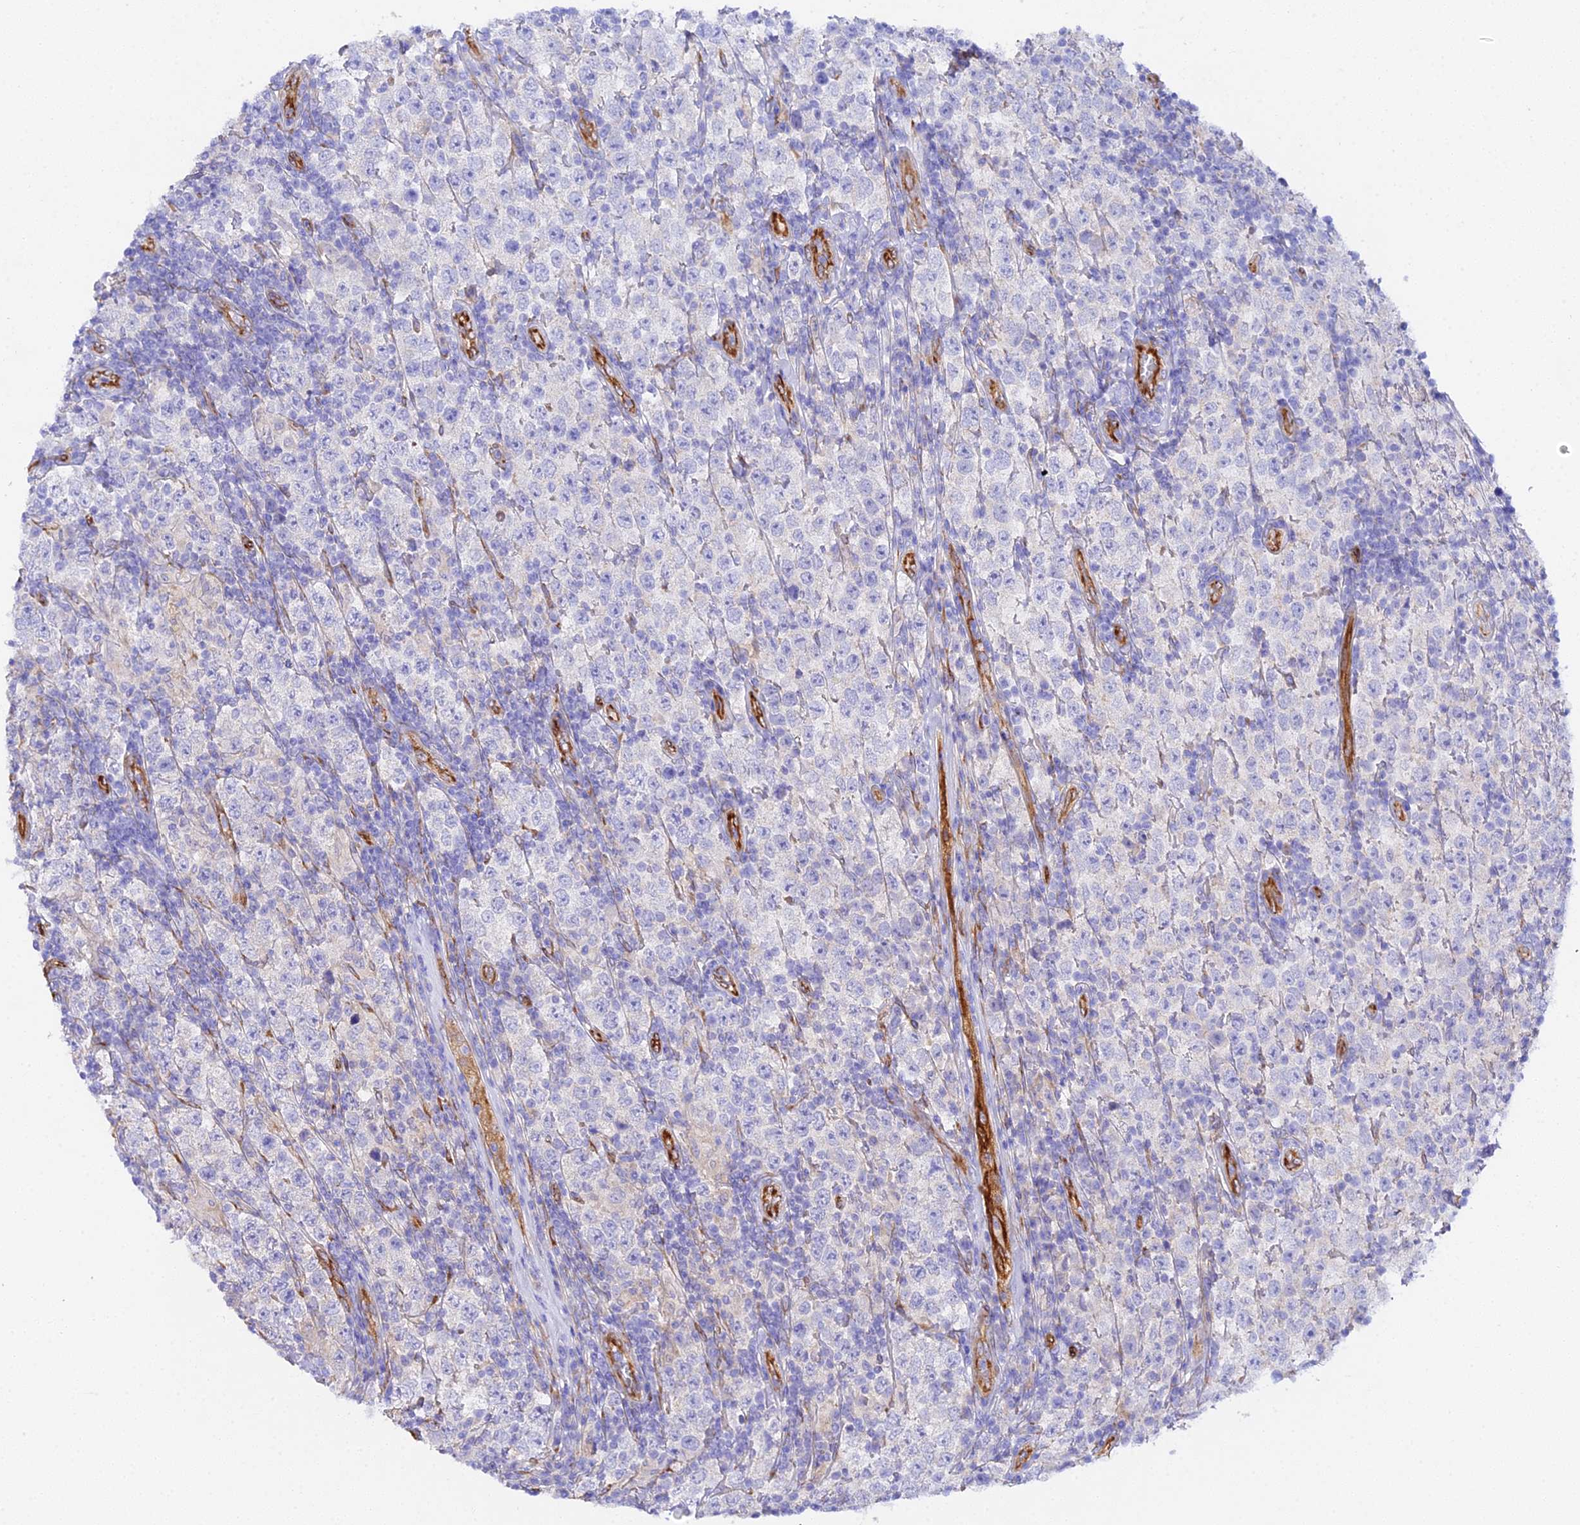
{"staining": {"intensity": "negative", "quantity": "none", "location": "none"}, "tissue": "testis cancer", "cell_type": "Tumor cells", "image_type": "cancer", "snomed": [{"axis": "morphology", "description": "Normal tissue, NOS"}, {"axis": "morphology", "description": "Urothelial carcinoma, High grade"}, {"axis": "morphology", "description": "Seminoma, NOS"}, {"axis": "morphology", "description": "Carcinoma, Embryonal, NOS"}, {"axis": "topography", "description": "Urinary bladder"}, {"axis": "topography", "description": "Testis"}], "caption": "Human testis seminoma stained for a protein using immunohistochemistry (IHC) demonstrates no staining in tumor cells.", "gene": "CFAP45", "patient": {"sex": "male", "age": 41}}